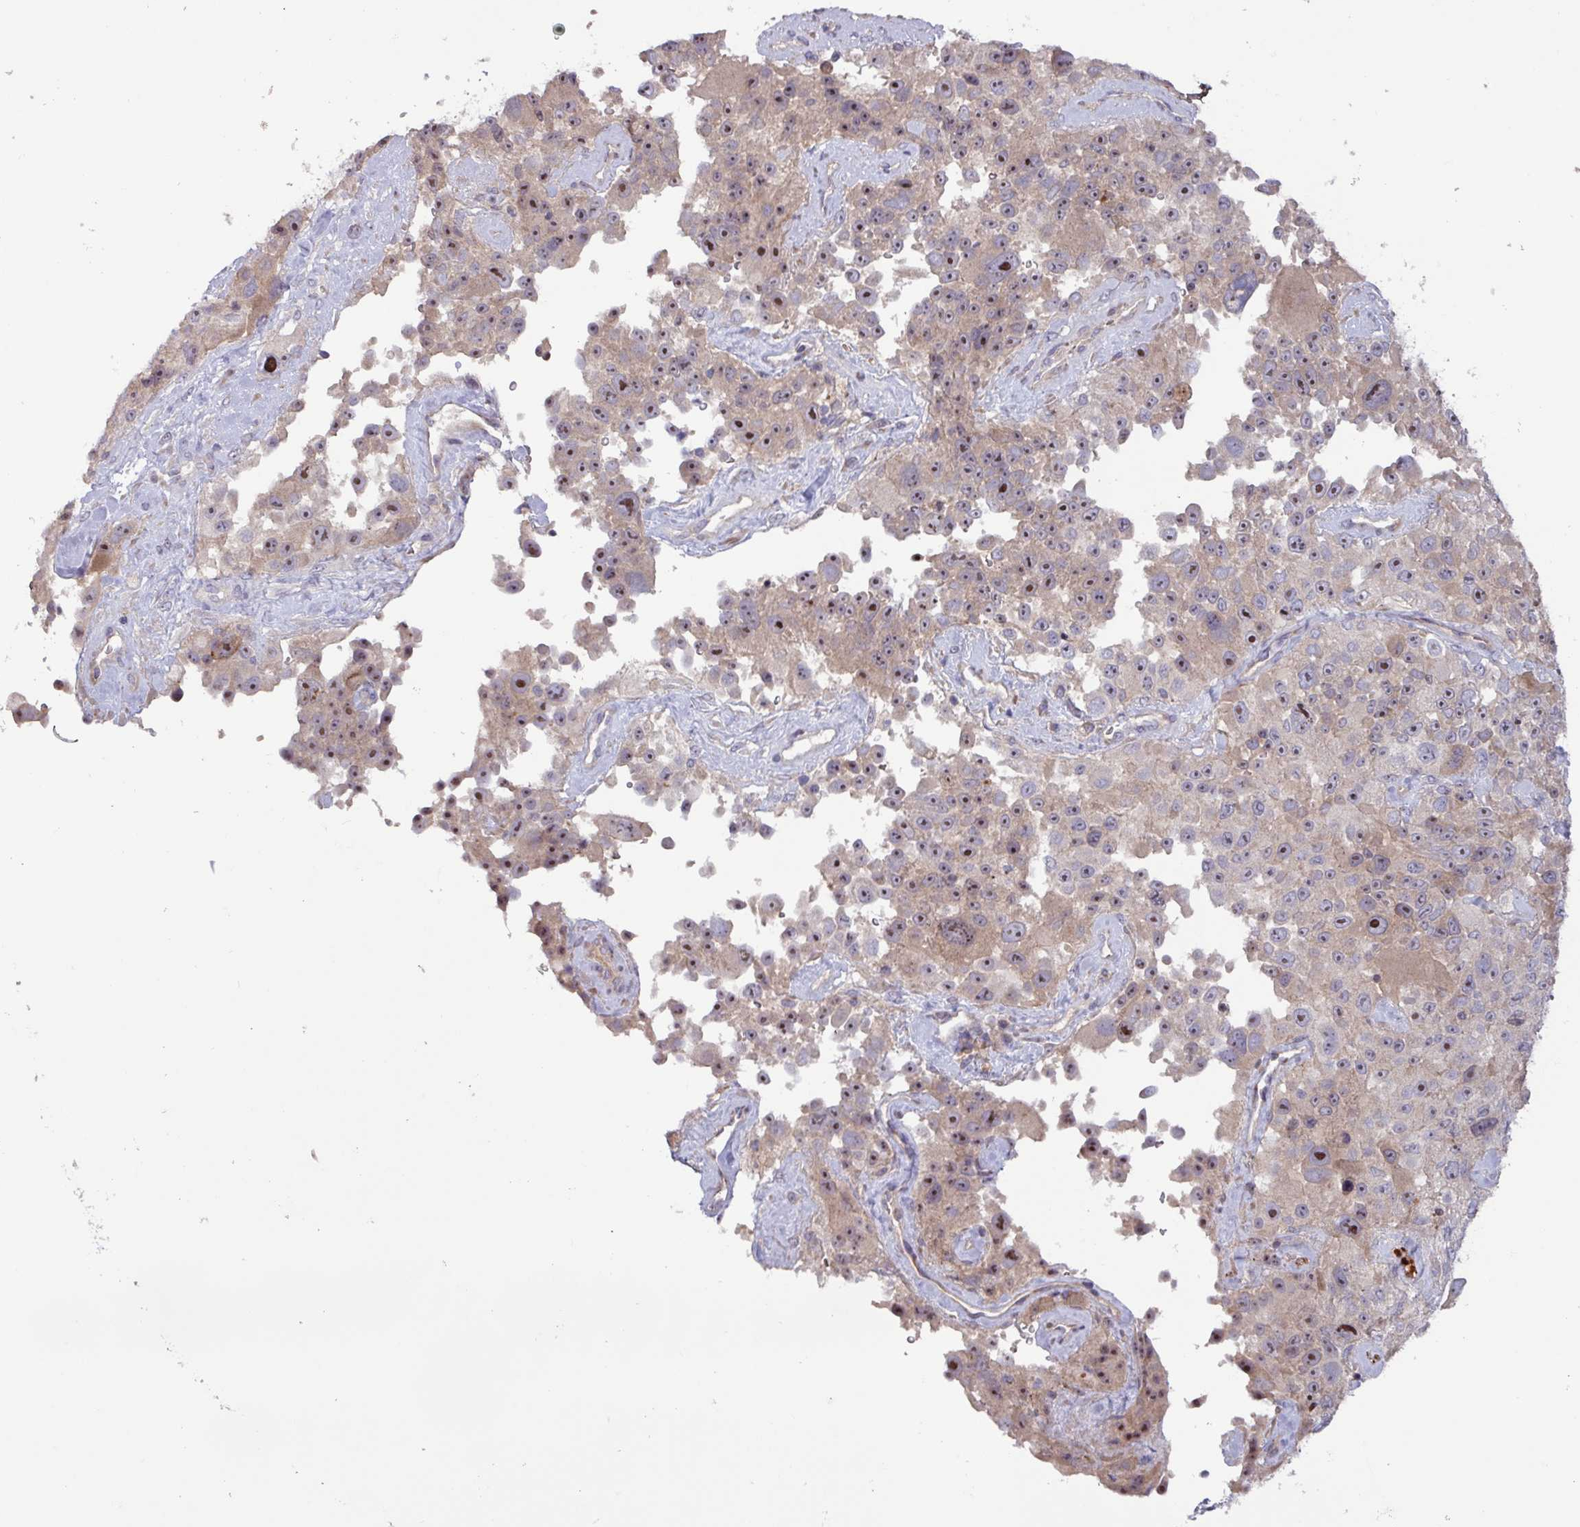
{"staining": {"intensity": "moderate", "quantity": ">75%", "location": "cytoplasmic/membranous,nuclear"}, "tissue": "melanoma", "cell_type": "Tumor cells", "image_type": "cancer", "snomed": [{"axis": "morphology", "description": "Malignant melanoma, Metastatic site"}, {"axis": "topography", "description": "Lymph node"}], "caption": "Melanoma was stained to show a protein in brown. There is medium levels of moderate cytoplasmic/membranous and nuclear expression in approximately >75% of tumor cells. Using DAB (3,3'-diaminobenzidine) (brown) and hematoxylin (blue) stains, captured at high magnification using brightfield microscopy.", "gene": "TNFSF12", "patient": {"sex": "male", "age": 62}}